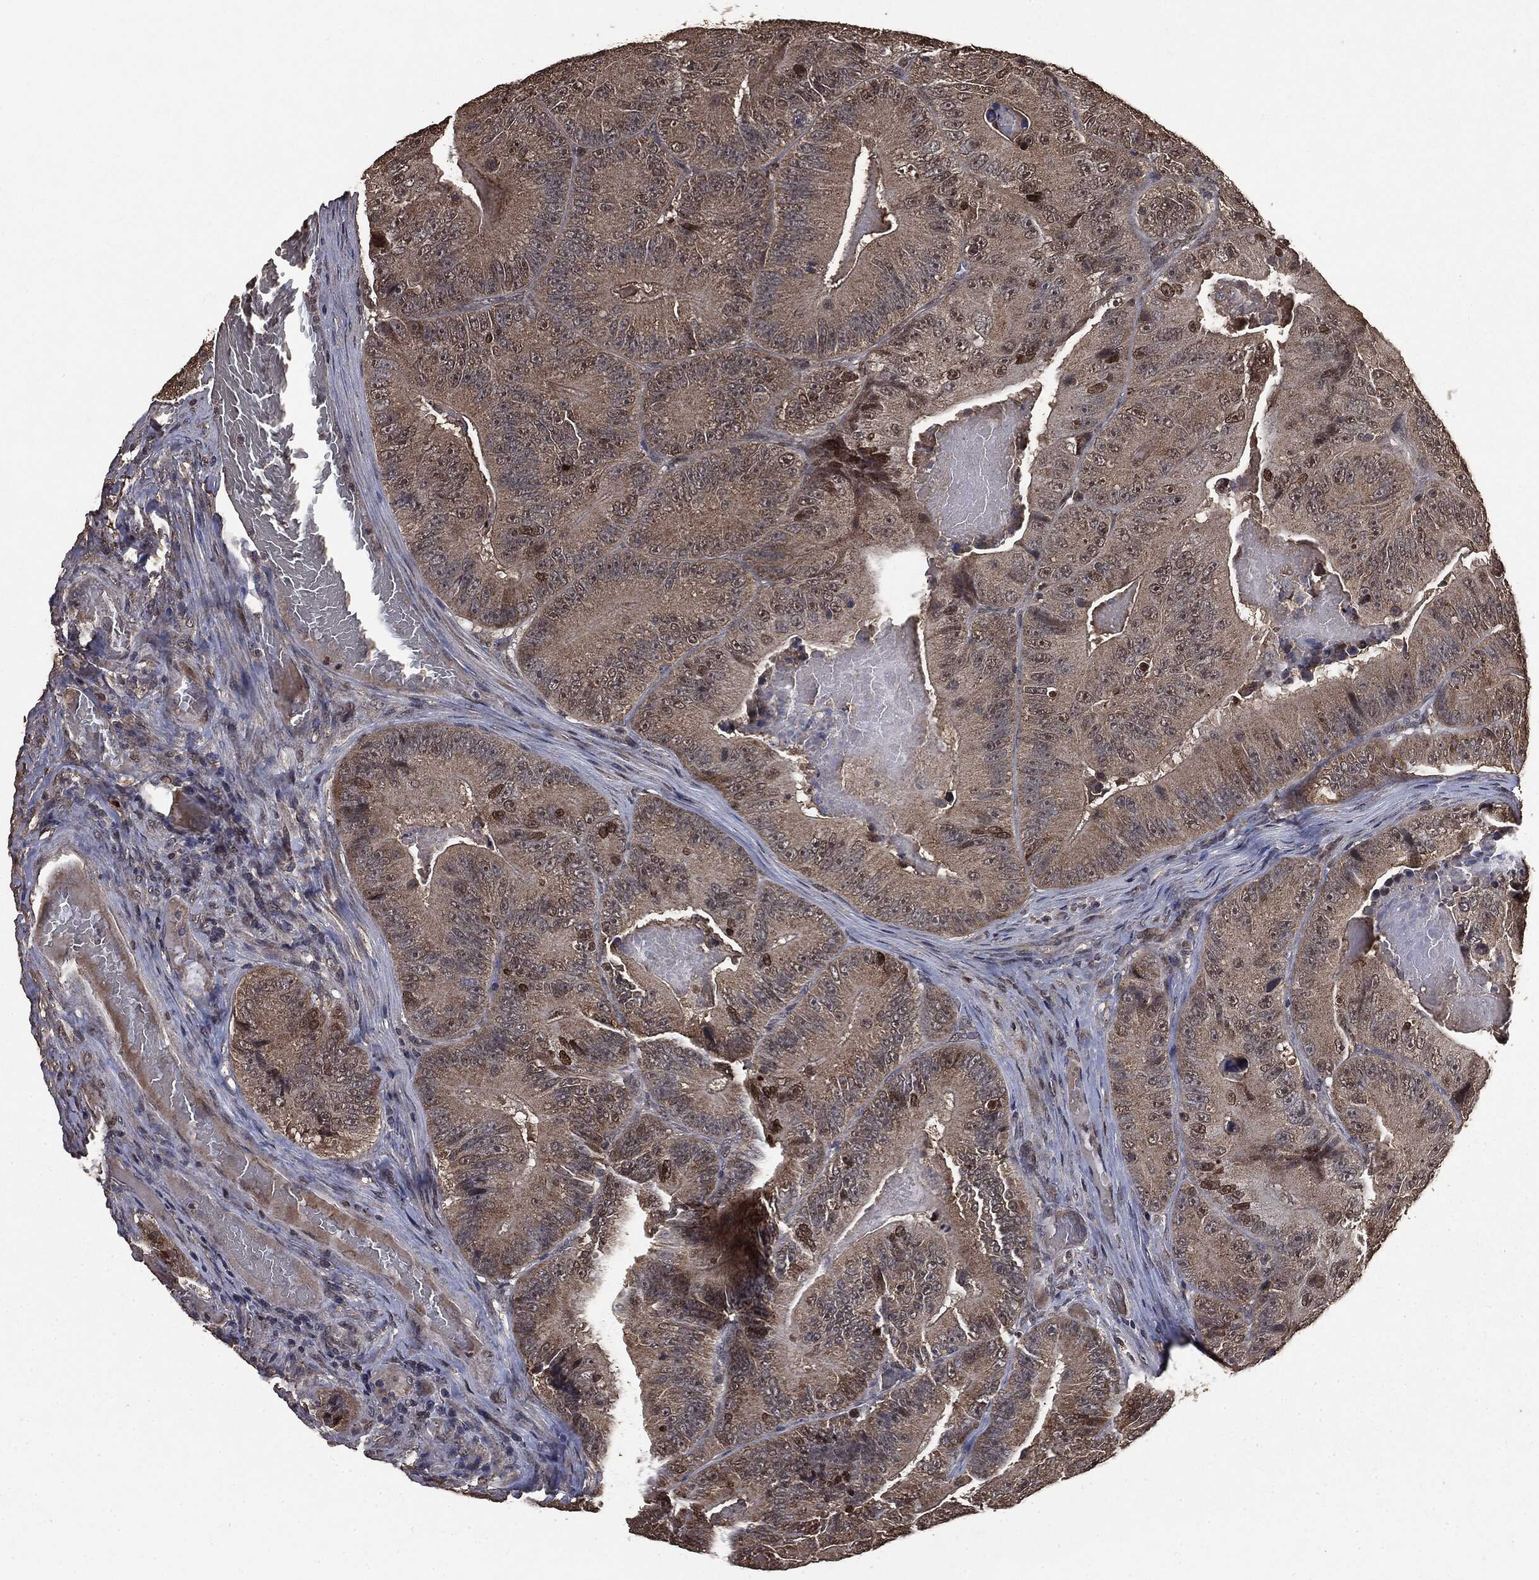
{"staining": {"intensity": "moderate", "quantity": "<25%", "location": "nuclear"}, "tissue": "colorectal cancer", "cell_type": "Tumor cells", "image_type": "cancer", "snomed": [{"axis": "morphology", "description": "Adenocarcinoma, NOS"}, {"axis": "topography", "description": "Colon"}], "caption": "A histopathology image of adenocarcinoma (colorectal) stained for a protein shows moderate nuclear brown staining in tumor cells.", "gene": "PPP6R2", "patient": {"sex": "female", "age": 86}}